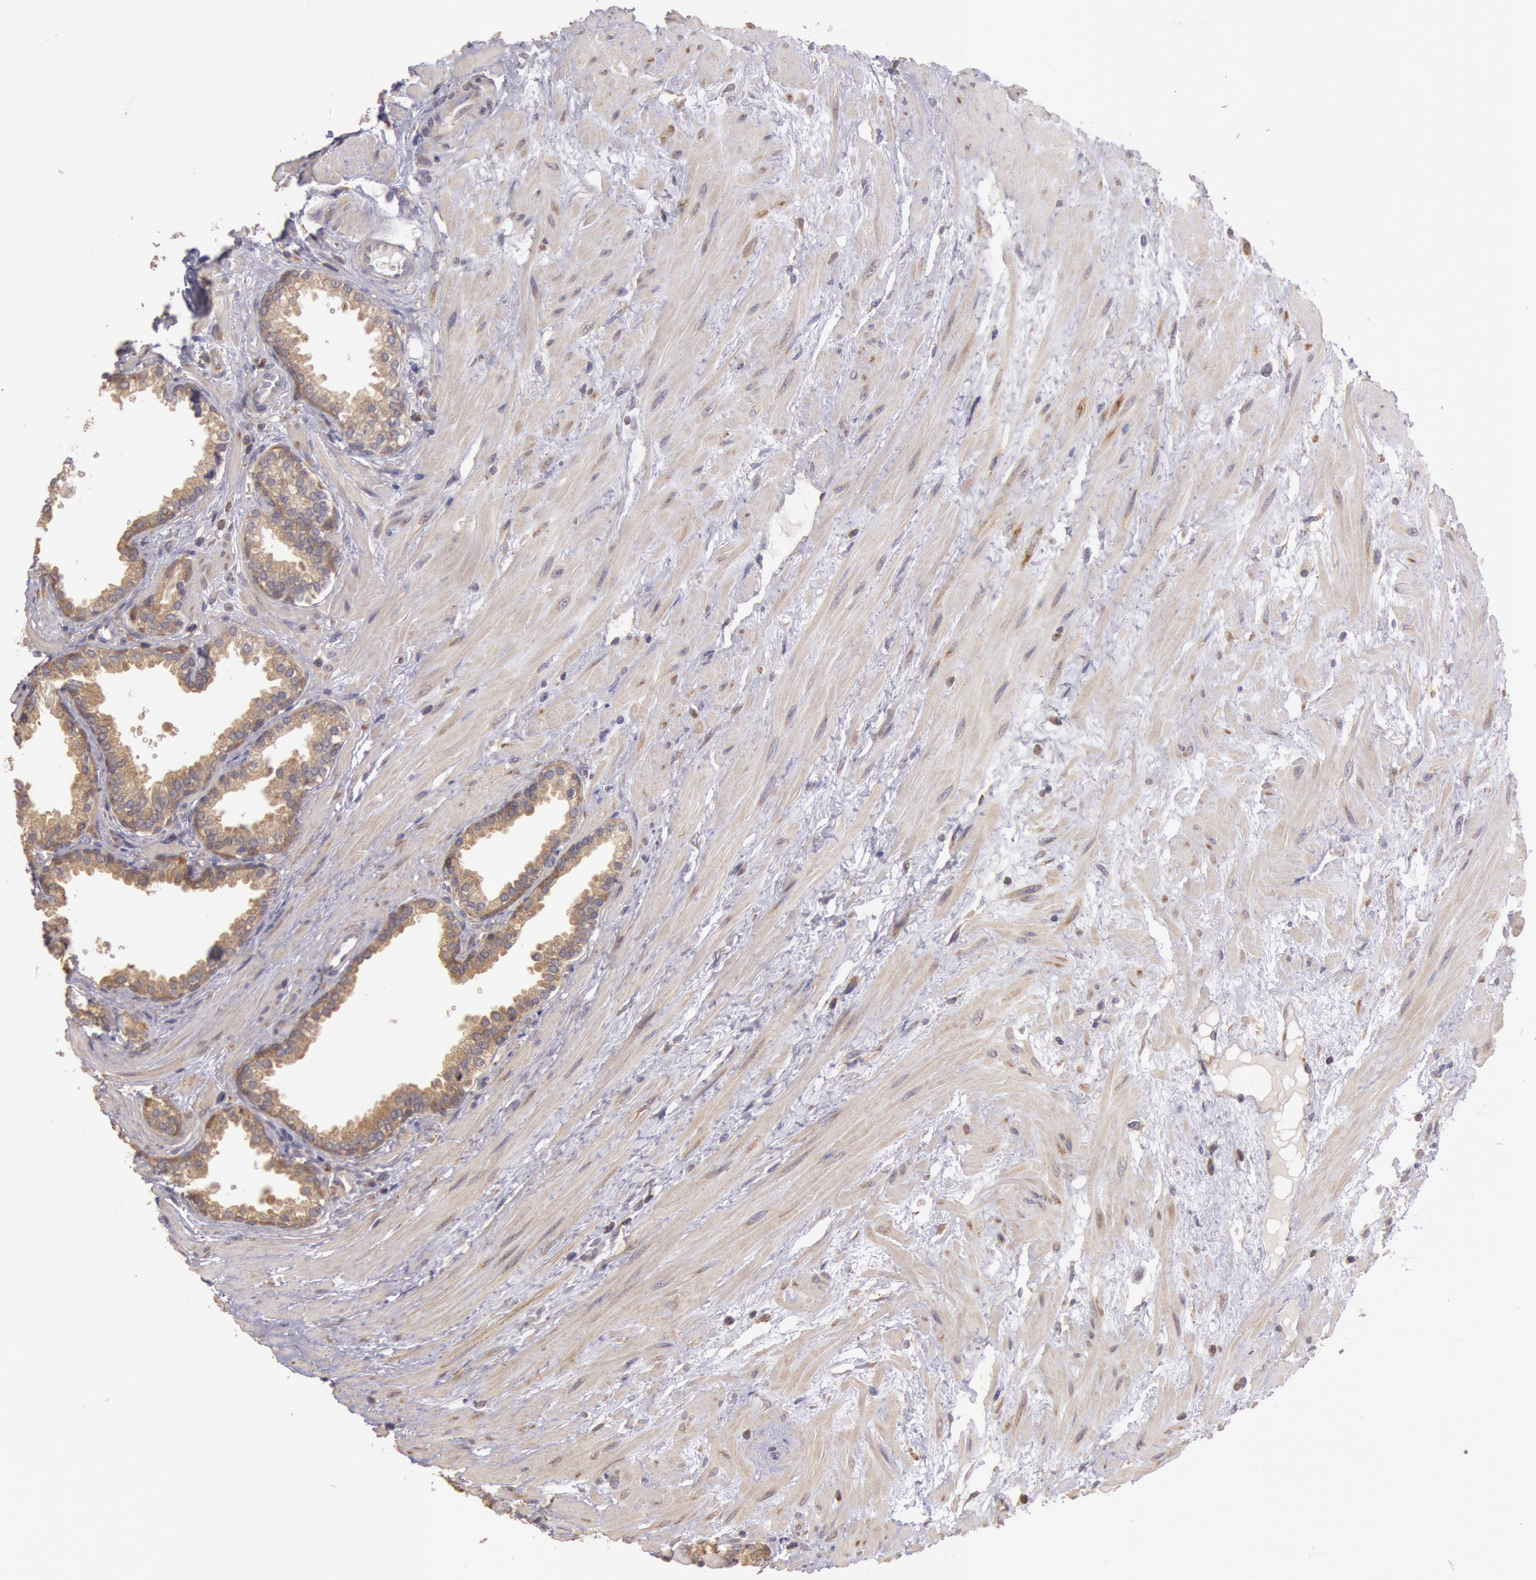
{"staining": {"intensity": "moderate", "quantity": ">75%", "location": "cytoplasmic/membranous"}, "tissue": "prostate", "cell_type": "Glandular cells", "image_type": "normal", "snomed": [{"axis": "morphology", "description": "Normal tissue, NOS"}, {"axis": "topography", "description": "Prostate"}], "caption": "Immunohistochemistry staining of benign prostate, which reveals medium levels of moderate cytoplasmic/membranous expression in about >75% of glandular cells indicating moderate cytoplasmic/membranous protein expression. The staining was performed using DAB (3,3'-diaminobenzidine) (brown) for protein detection and nuclei were counterstained in hematoxylin (blue).", "gene": "NMT2", "patient": {"sex": "male", "age": 64}}